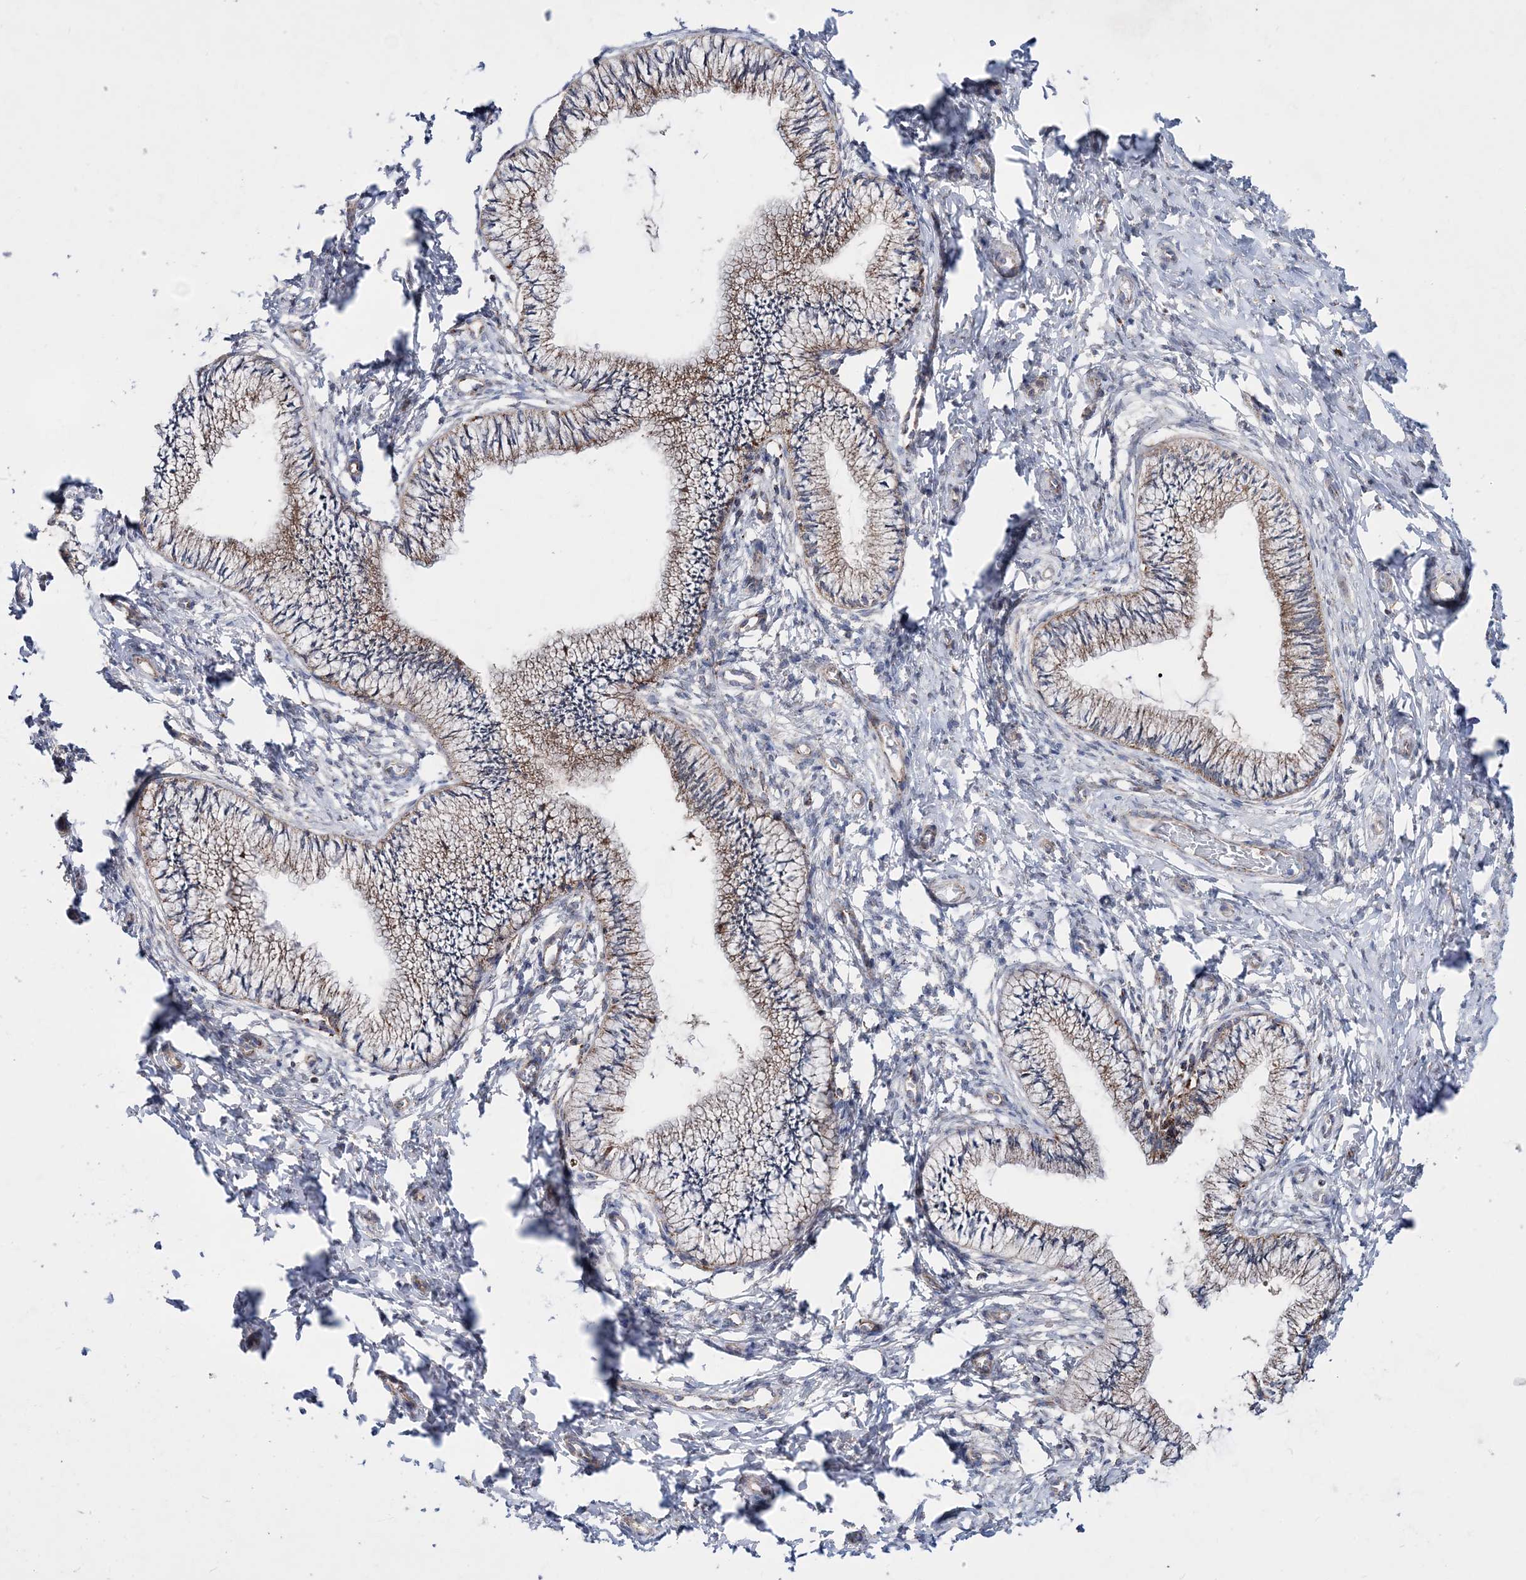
{"staining": {"intensity": "weak", "quantity": ">75%", "location": "cytoplasmic/membranous"}, "tissue": "cervix", "cell_type": "Glandular cells", "image_type": "normal", "snomed": [{"axis": "morphology", "description": "Normal tissue, NOS"}, {"axis": "topography", "description": "Cervix"}], "caption": "Protein analysis of unremarkable cervix shows weak cytoplasmic/membranous staining in approximately >75% of glandular cells.", "gene": "NGLY1", "patient": {"sex": "female", "age": 36}}